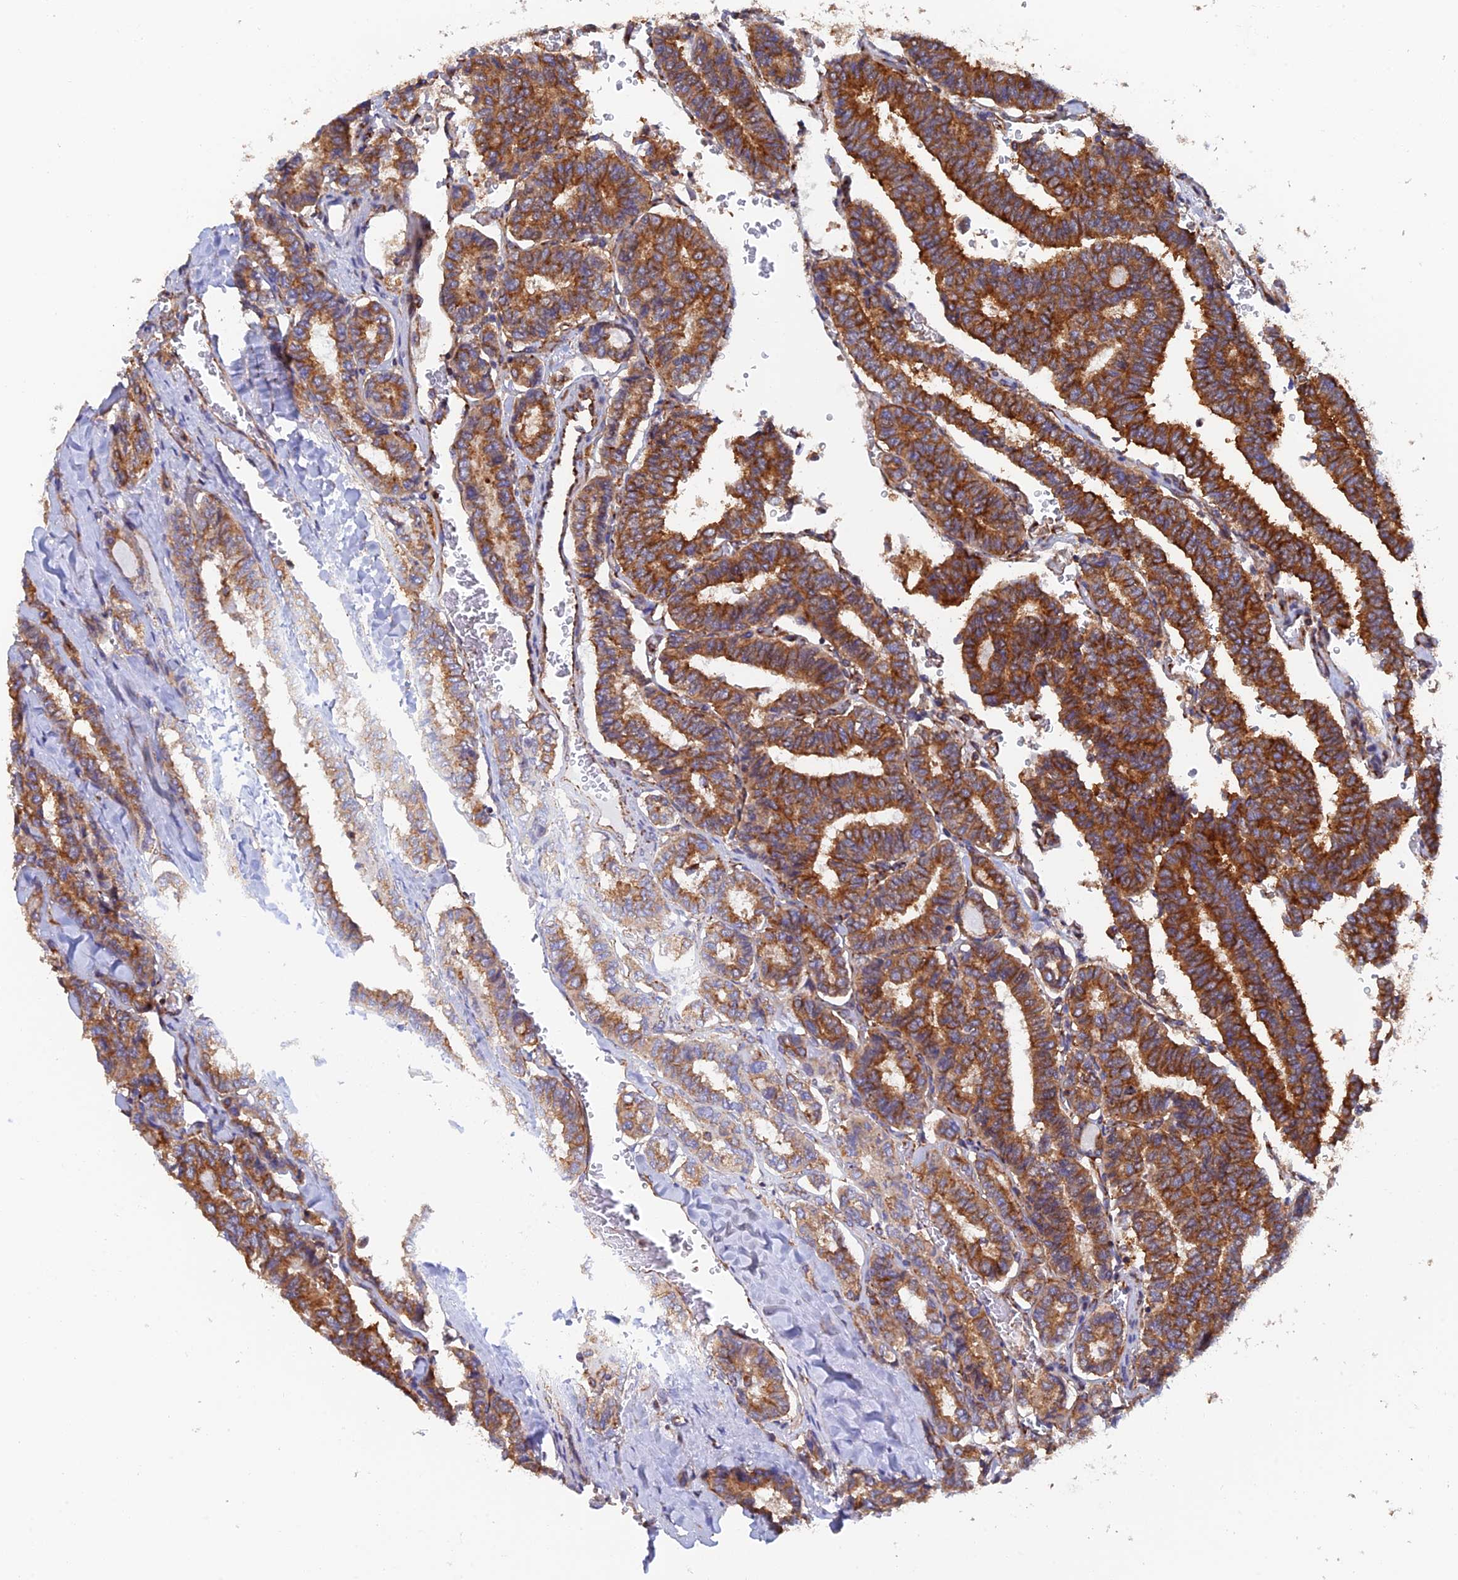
{"staining": {"intensity": "strong", "quantity": ">75%", "location": "cytoplasmic/membranous"}, "tissue": "thyroid cancer", "cell_type": "Tumor cells", "image_type": "cancer", "snomed": [{"axis": "morphology", "description": "Papillary adenocarcinoma, NOS"}, {"axis": "topography", "description": "Thyroid gland"}], "caption": "Immunohistochemical staining of thyroid cancer (papillary adenocarcinoma) demonstrates high levels of strong cytoplasmic/membranous expression in about >75% of tumor cells.", "gene": "DCTN2", "patient": {"sex": "female", "age": 35}}